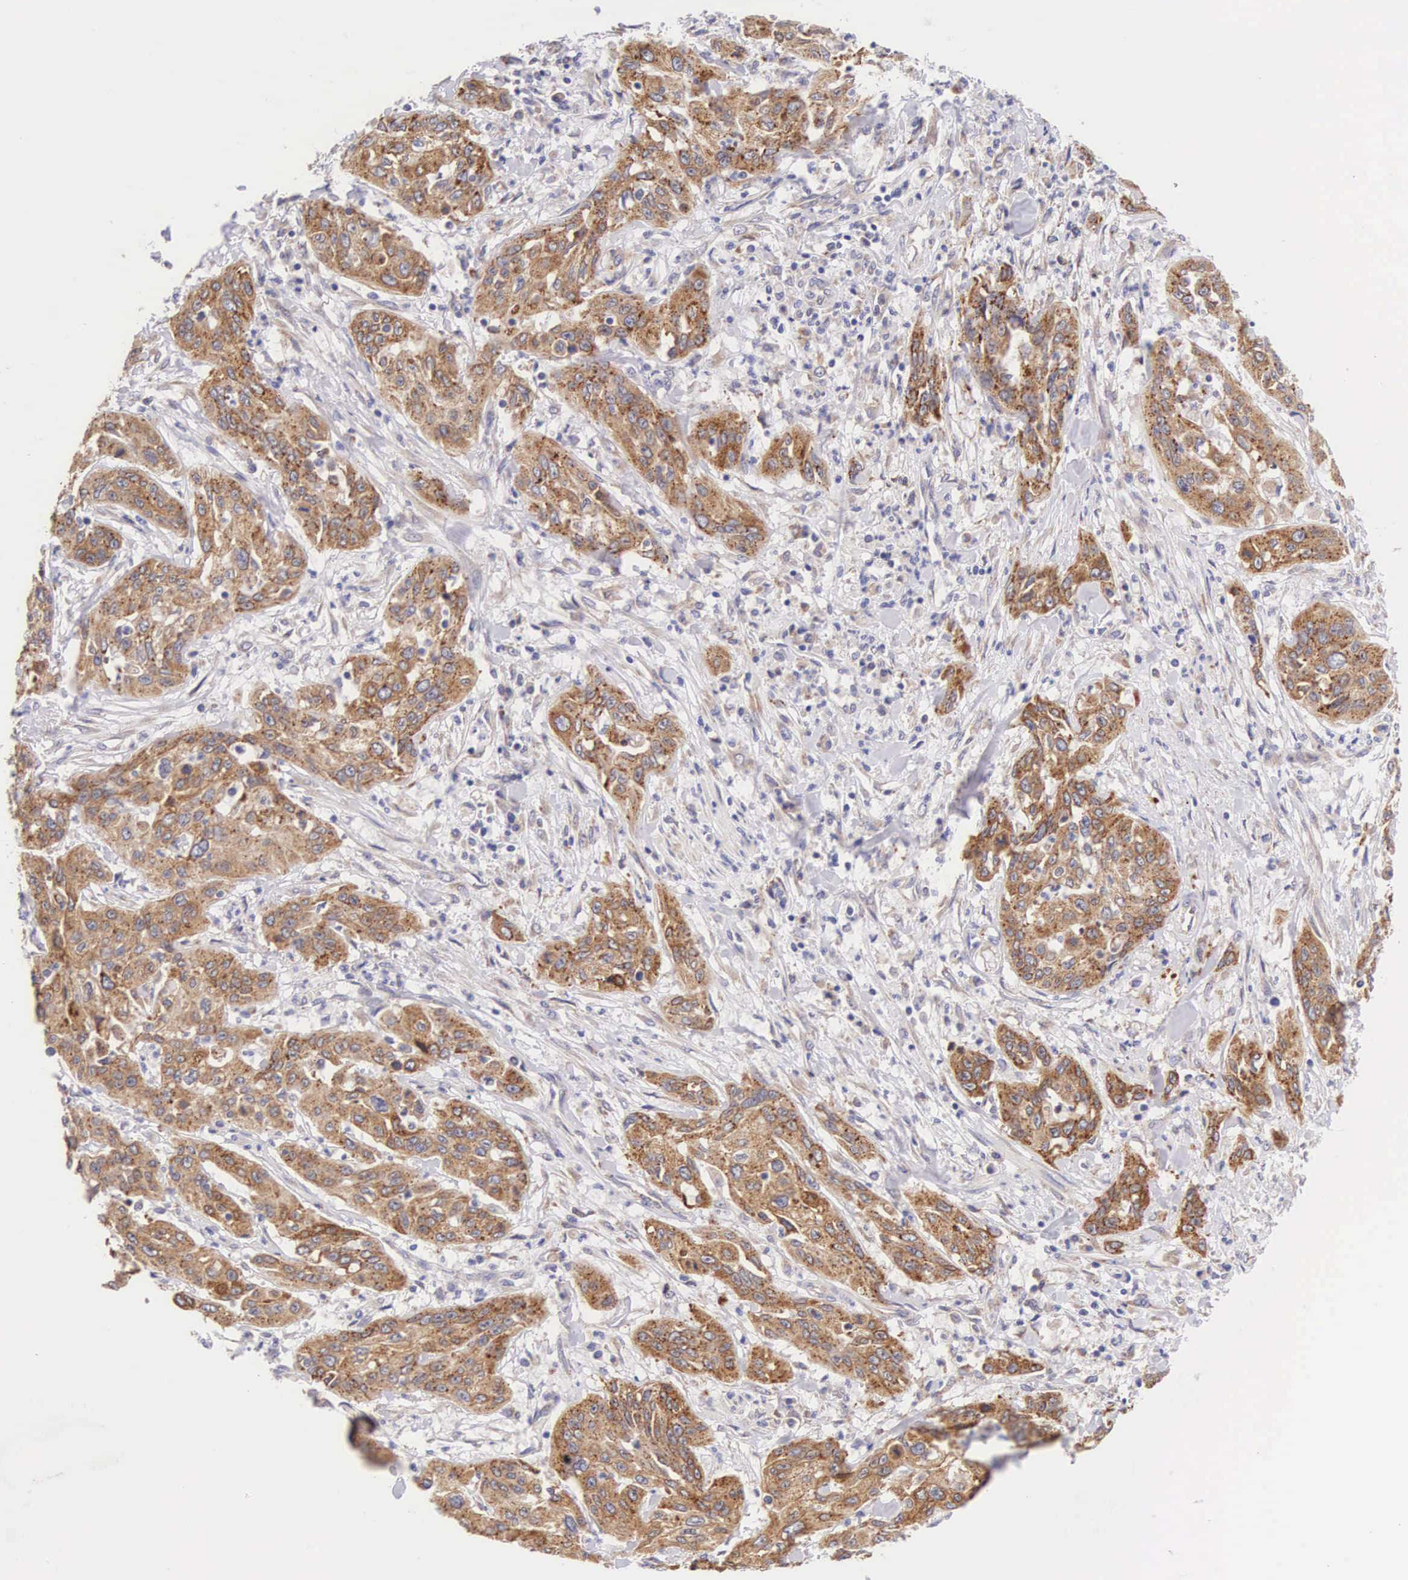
{"staining": {"intensity": "moderate", "quantity": ">75%", "location": "cytoplasmic/membranous"}, "tissue": "cervical cancer", "cell_type": "Tumor cells", "image_type": "cancer", "snomed": [{"axis": "morphology", "description": "Squamous cell carcinoma, NOS"}, {"axis": "topography", "description": "Cervix"}], "caption": "Immunohistochemical staining of cervical cancer (squamous cell carcinoma) reveals medium levels of moderate cytoplasmic/membranous expression in about >75% of tumor cells.", "gene": "NSDHL", "patient": {"sex": "female", "age": 41}}